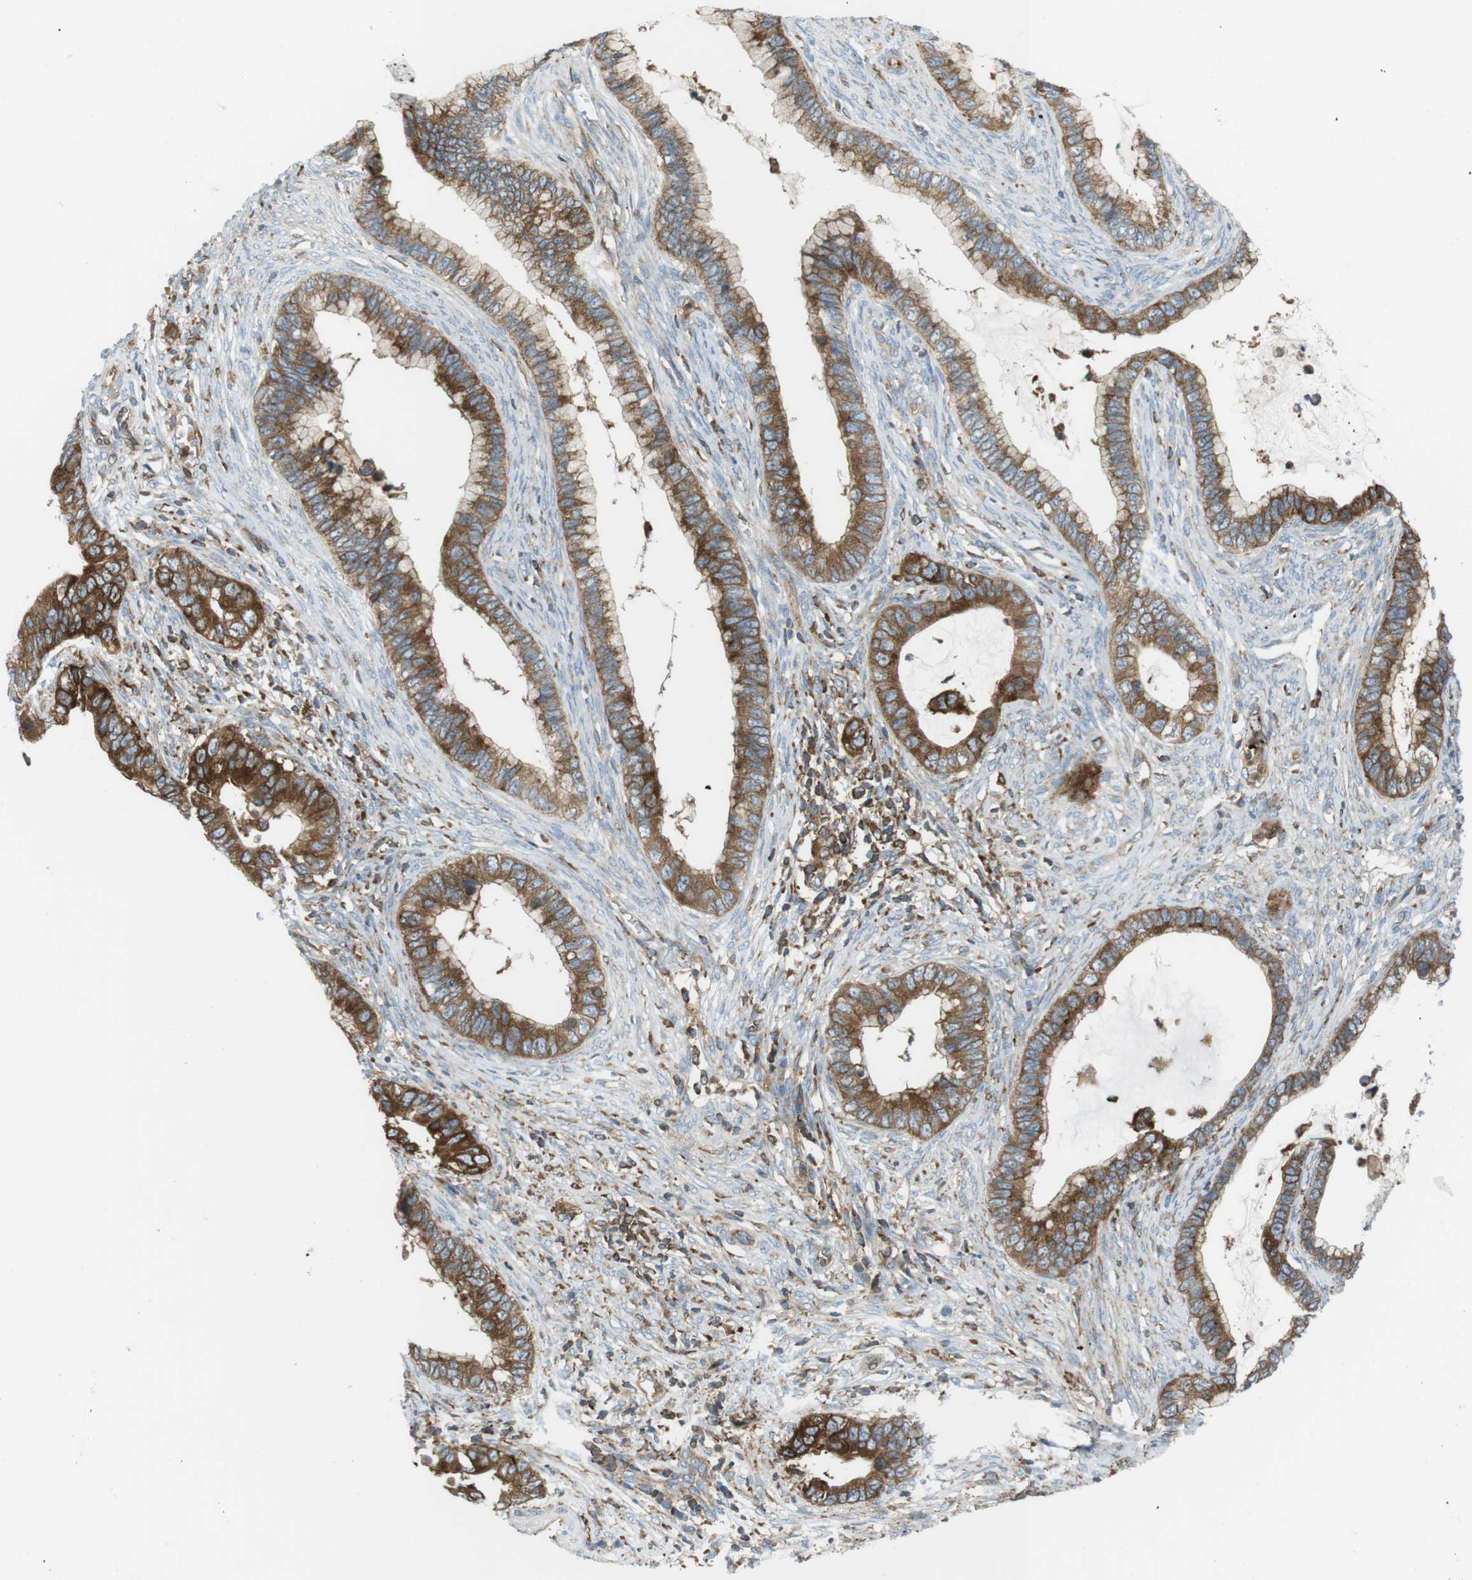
{"staining": {"intensity": "moderate", "quantity": ">75%", "location": "cytoplasmic/membranous"}, "tissue": "cervical cancer", "cell_type": "Tumor cells", "image_type": "cancer", "snomed": [{"axis": "morphology", "description": "Adenocarcinoma, NOS"}, {"axis": "topography", "description": "Cervix"}], "caption": "Brown immunohistochemical staining in human cervical cancer shows moderate cytoplasmic/membranous staining in about >75% of tumor cells.", "gene": "FLII", "patient": {"sex": "female", "age": 44}}